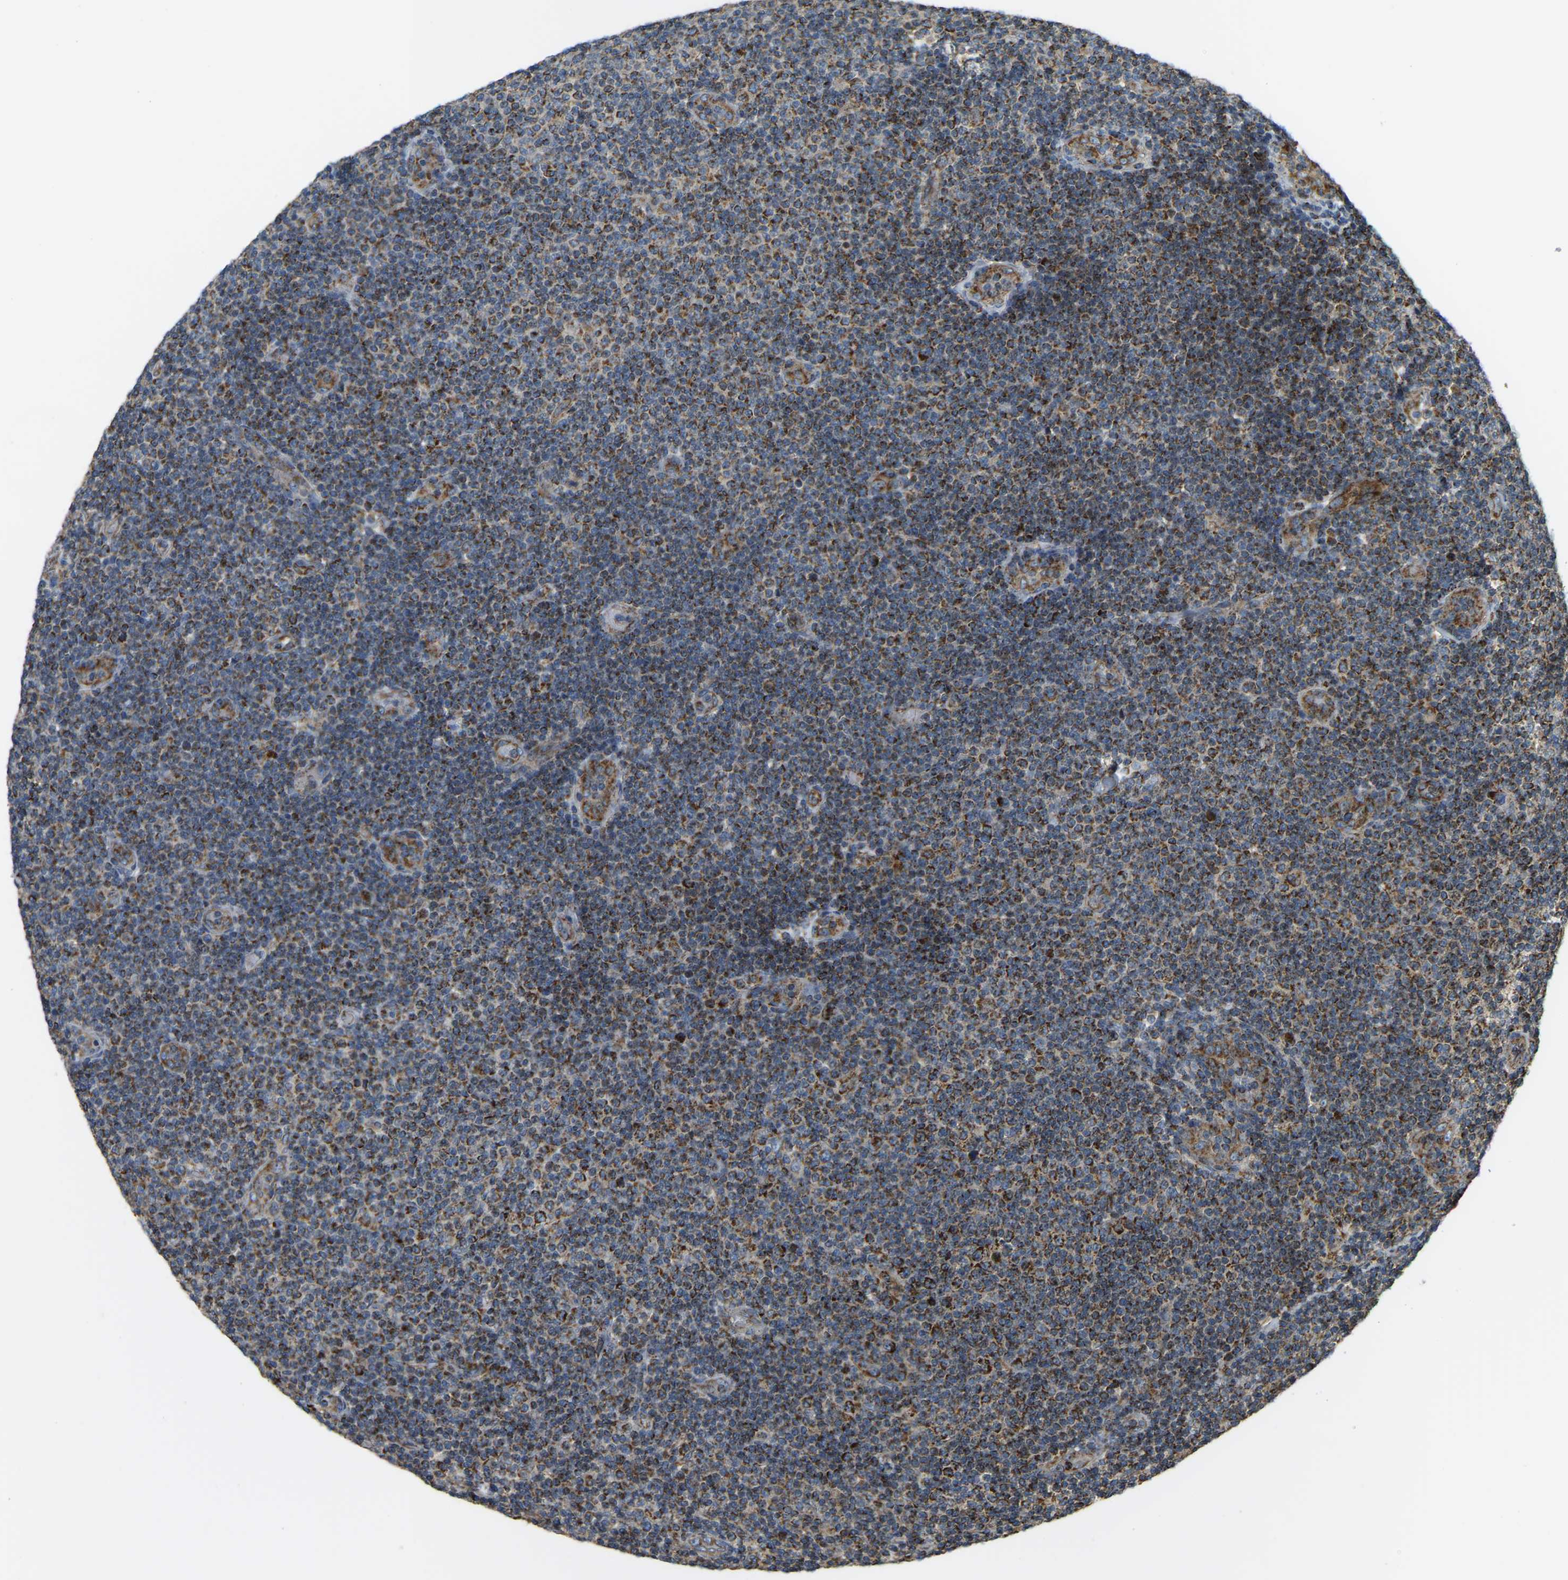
{"staining": {"intensity": "strong", "quantity": ">75%", "location": "cytoplasmic/membranous"}, "tissue": "lymphoma", "cell_type": "Tumor cells", "image_type": "cancer", "snomed": [{"axis": "morphology", "description": "Malignant lymphoma, non-Hodgkin's type, Low grade"}, {"axis": "topography", "description": "Lymph node"}], "caption": "Tumor cells demonstrate high levels of strong cytoplasmic/membranous expression in approximately >75% of cells in lymphoma.", "gene": "PSMD7", "patient": {"sex": "male", "age": 83}}